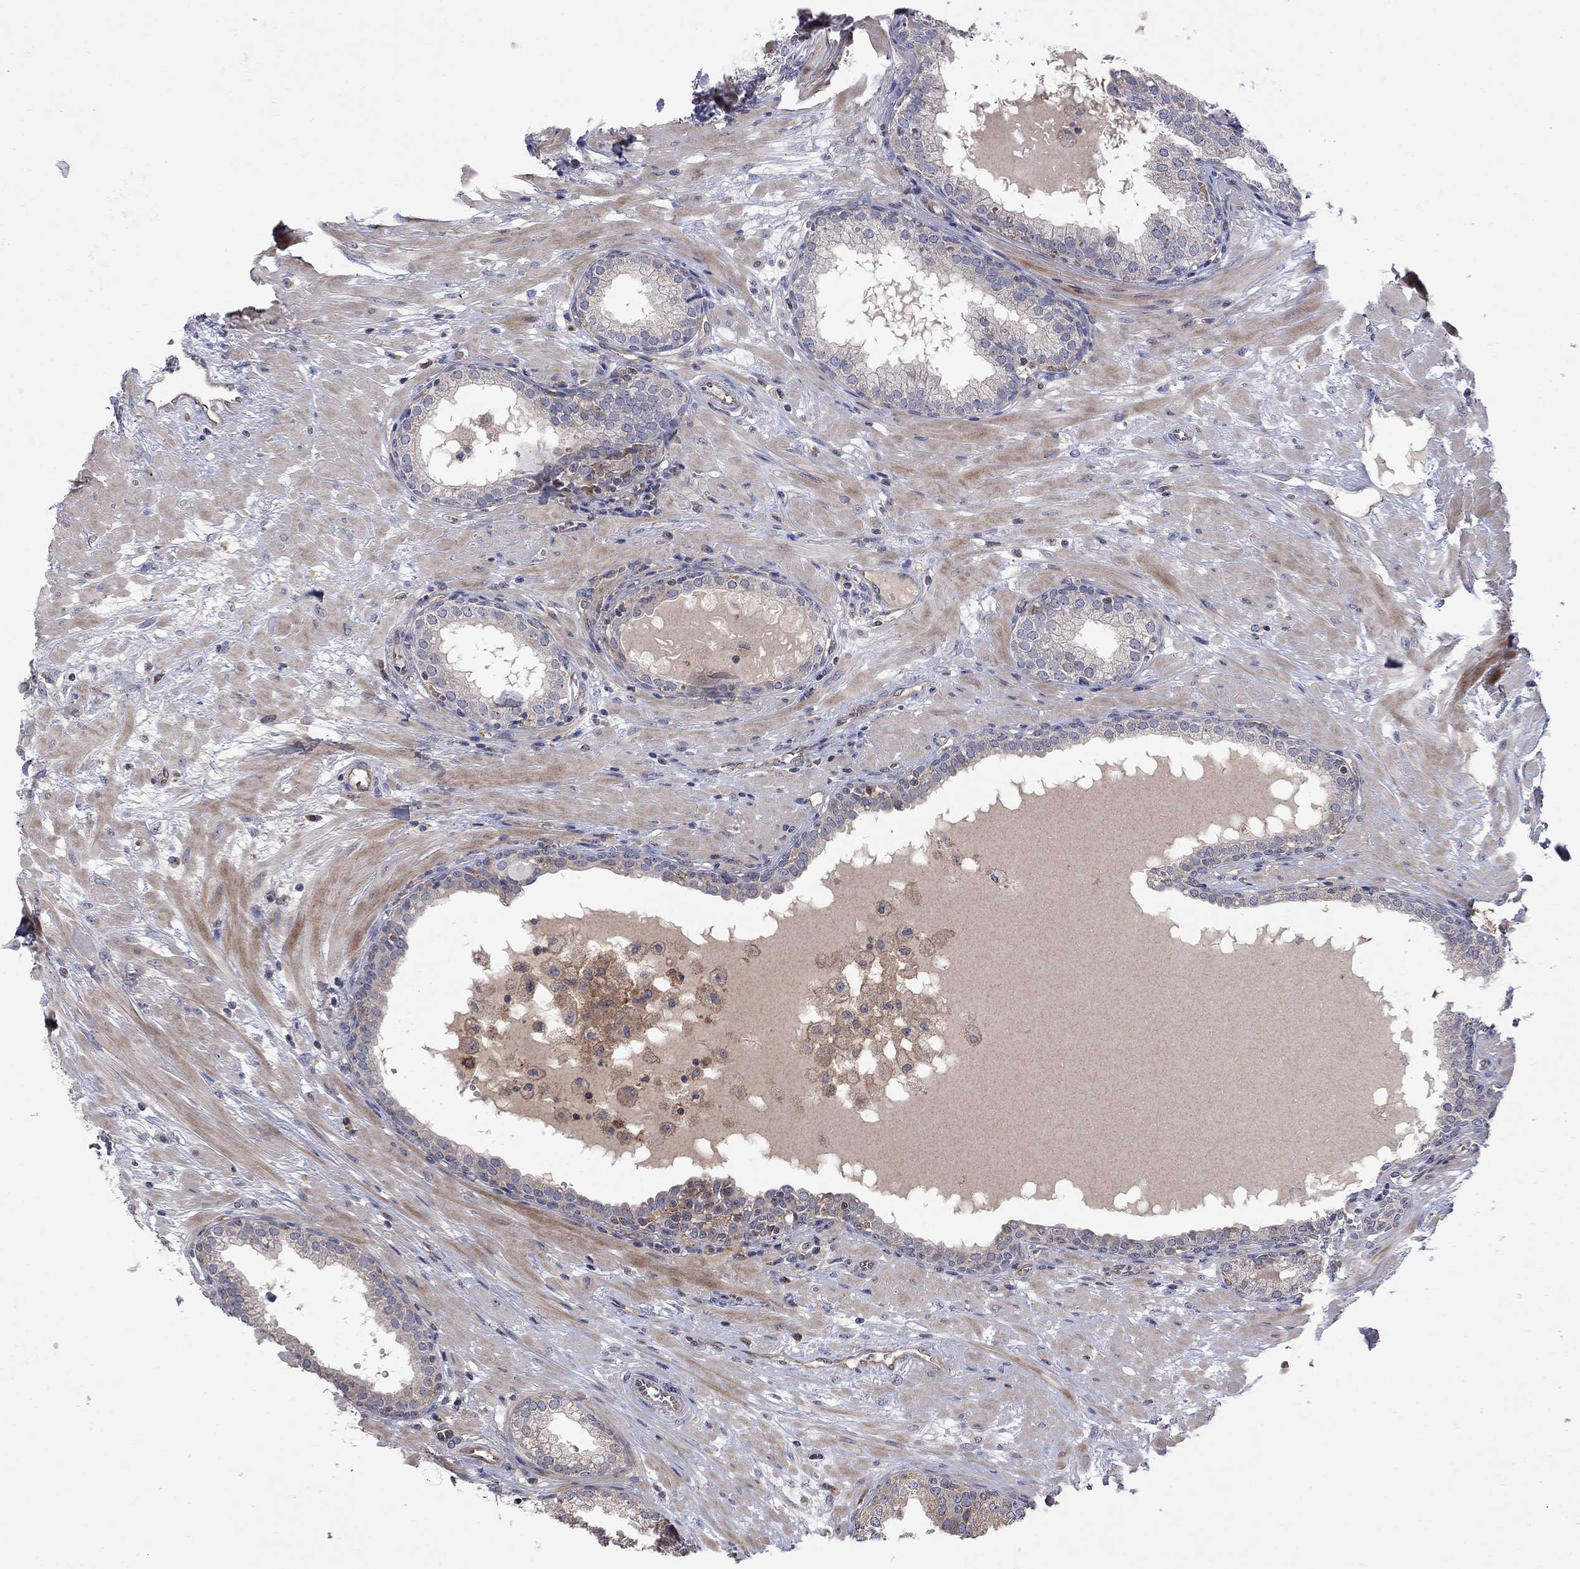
{"staining": {"intensity": "weak", "quantity": "<25%", "location": "cytoplasmic/membranous"}, "tissue": "prostate", "cell_type": "Glandular cells", "image_type": "normal", "snomed": [{"axis": "morphology", "description": "Normal tissue, NOS"}, {"axis": "topography", "description": "Prostate"}], "caption": "Prostate stained for a protein using immunohistochemistry (IHC) reveals no expression glandular cells.", "gene": "ABI3", "patient": {"sex": "male", "age": 64}}